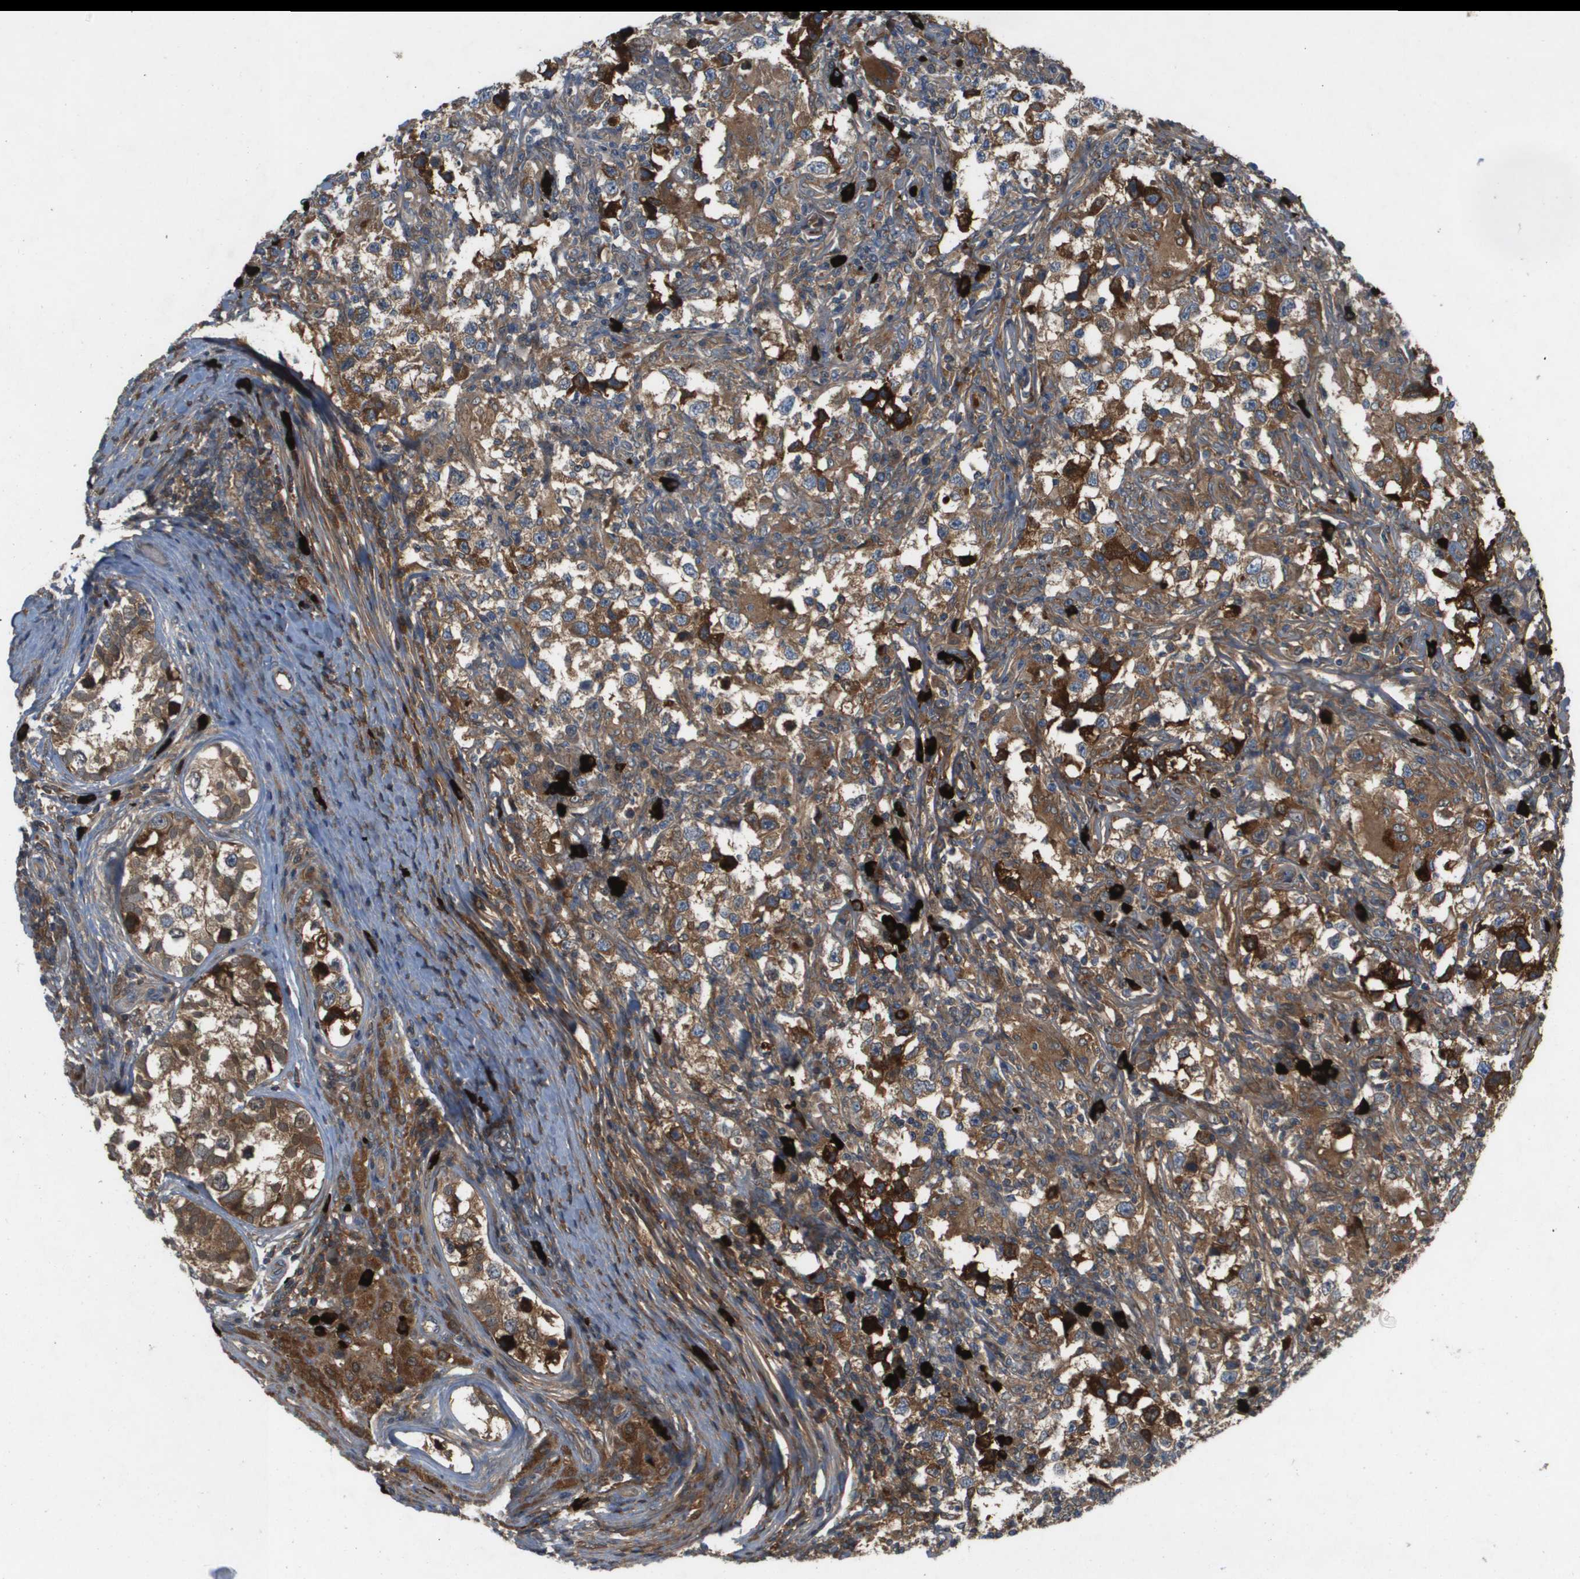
{"staining": {"intensity": "moderate", "quantity": ">75%", "location": "cytoplasmic/membranous"}, "tissue": "testis cancer", "cell_type": "Tumor cells", "image_type": "cancer", "snomed": [{"axis": "morphology", "description": "Carcinoma, Embryonal, NOS"}, {"axis": "topography", "description": "Testis"}], "caption": "Testis embryonal carcinoma stained for a protein (brown) displays moderate cytoplasmic/membranous positive positivity in approximately >75% of tumor cells.", "gene": "PALD1", "patient": {"sex": "male", "age": 21}}